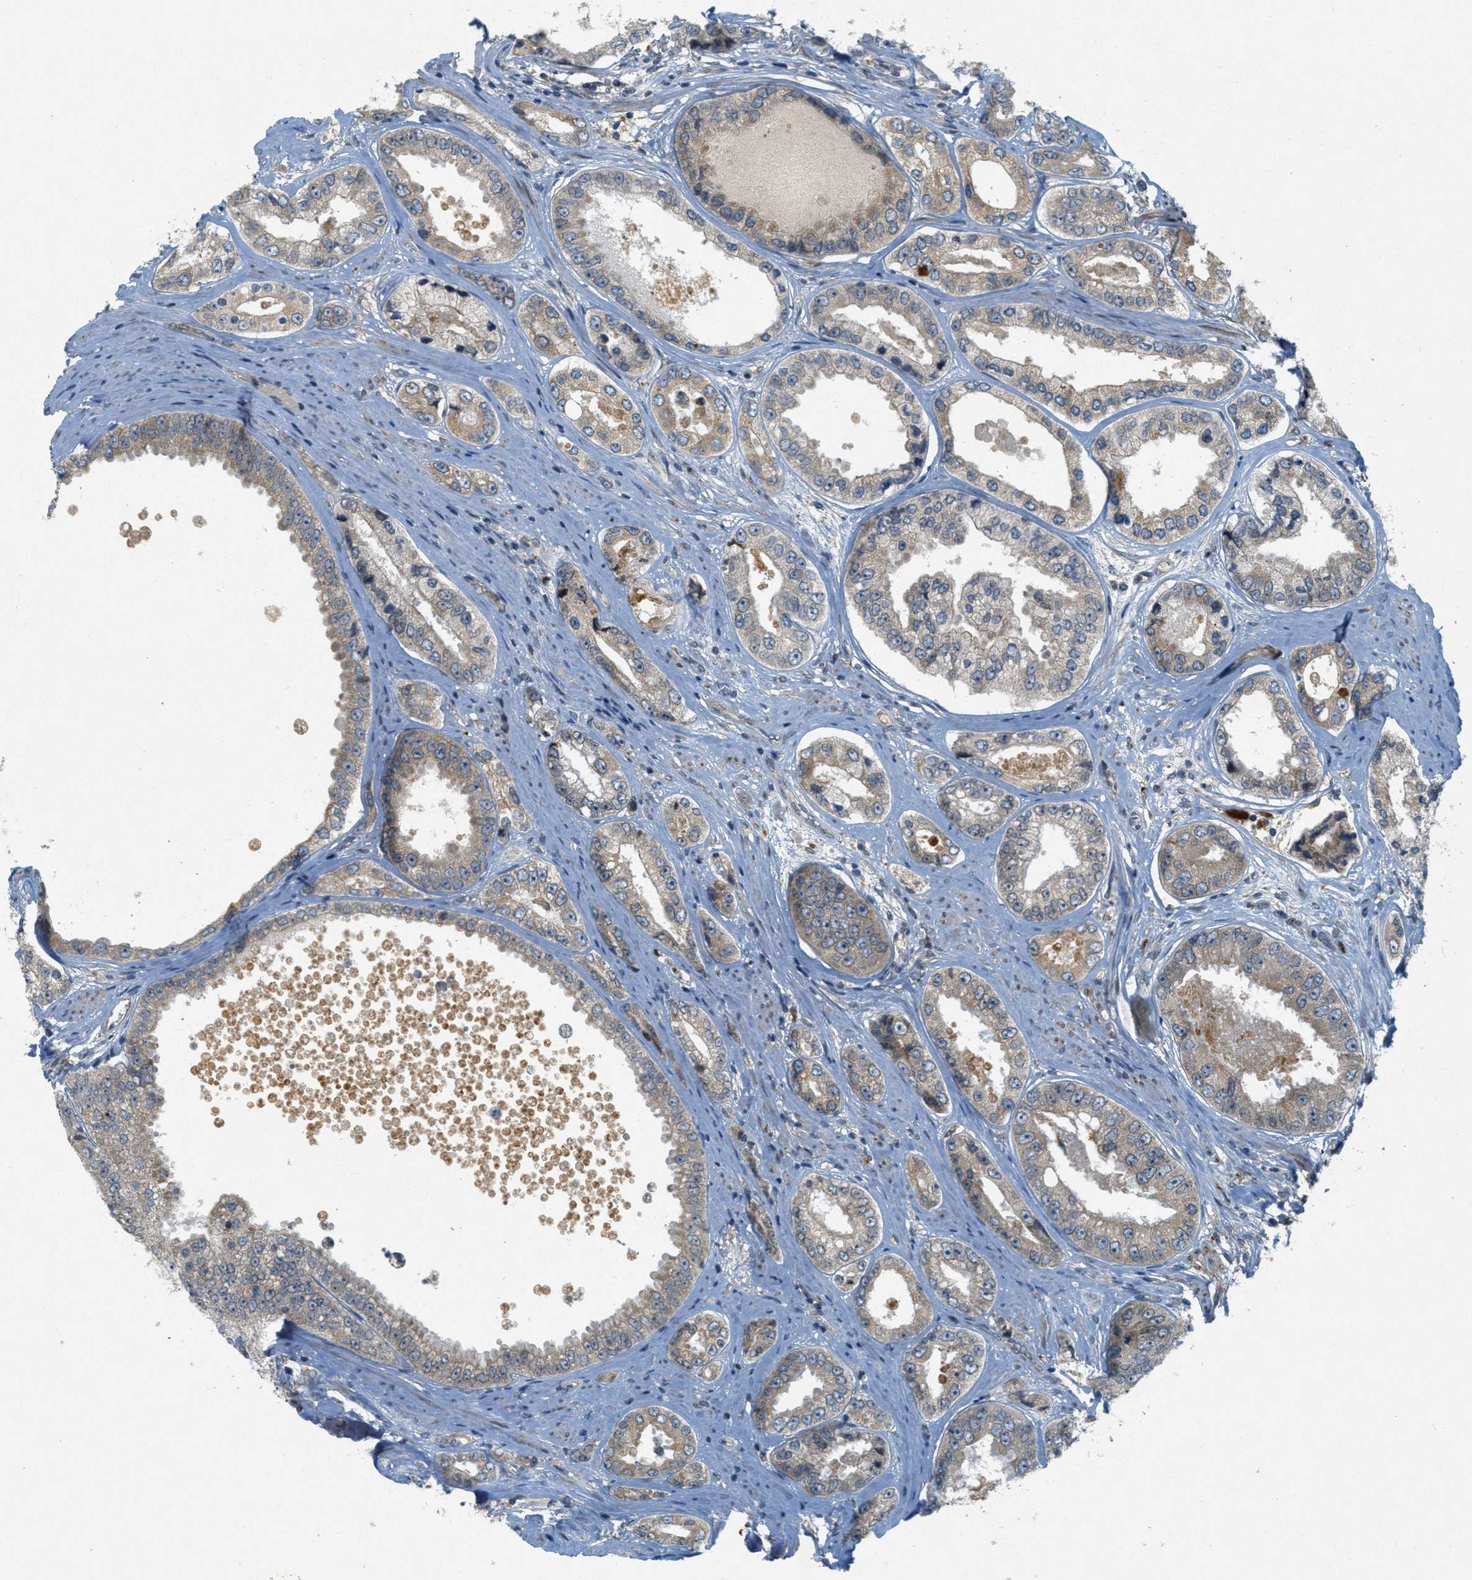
{"staining": {"intensity": "weak", "quantity": "25%-75%", "location": "cytoplasmic/membranous"}, "tissue": "prostate cancer", "cell_type": "Tumor cells", "image_type": "cancer", "snomed": [{"axis": "morphology", "description": "Adenocarcinoma, High grade"}, {"axis": "topography", "description": "Prostate"}], "caption": "This image reveals prostate adenocarcinoma (high-grade) stained with IHC to label a protein in brown. The cytoplasmic/membranous of tumor cells show weak positivity for the protein. Nuclei are counter-stained blue.", "gene": "SIGMAR1", "patient": {"sex": "male", "age": 61}}